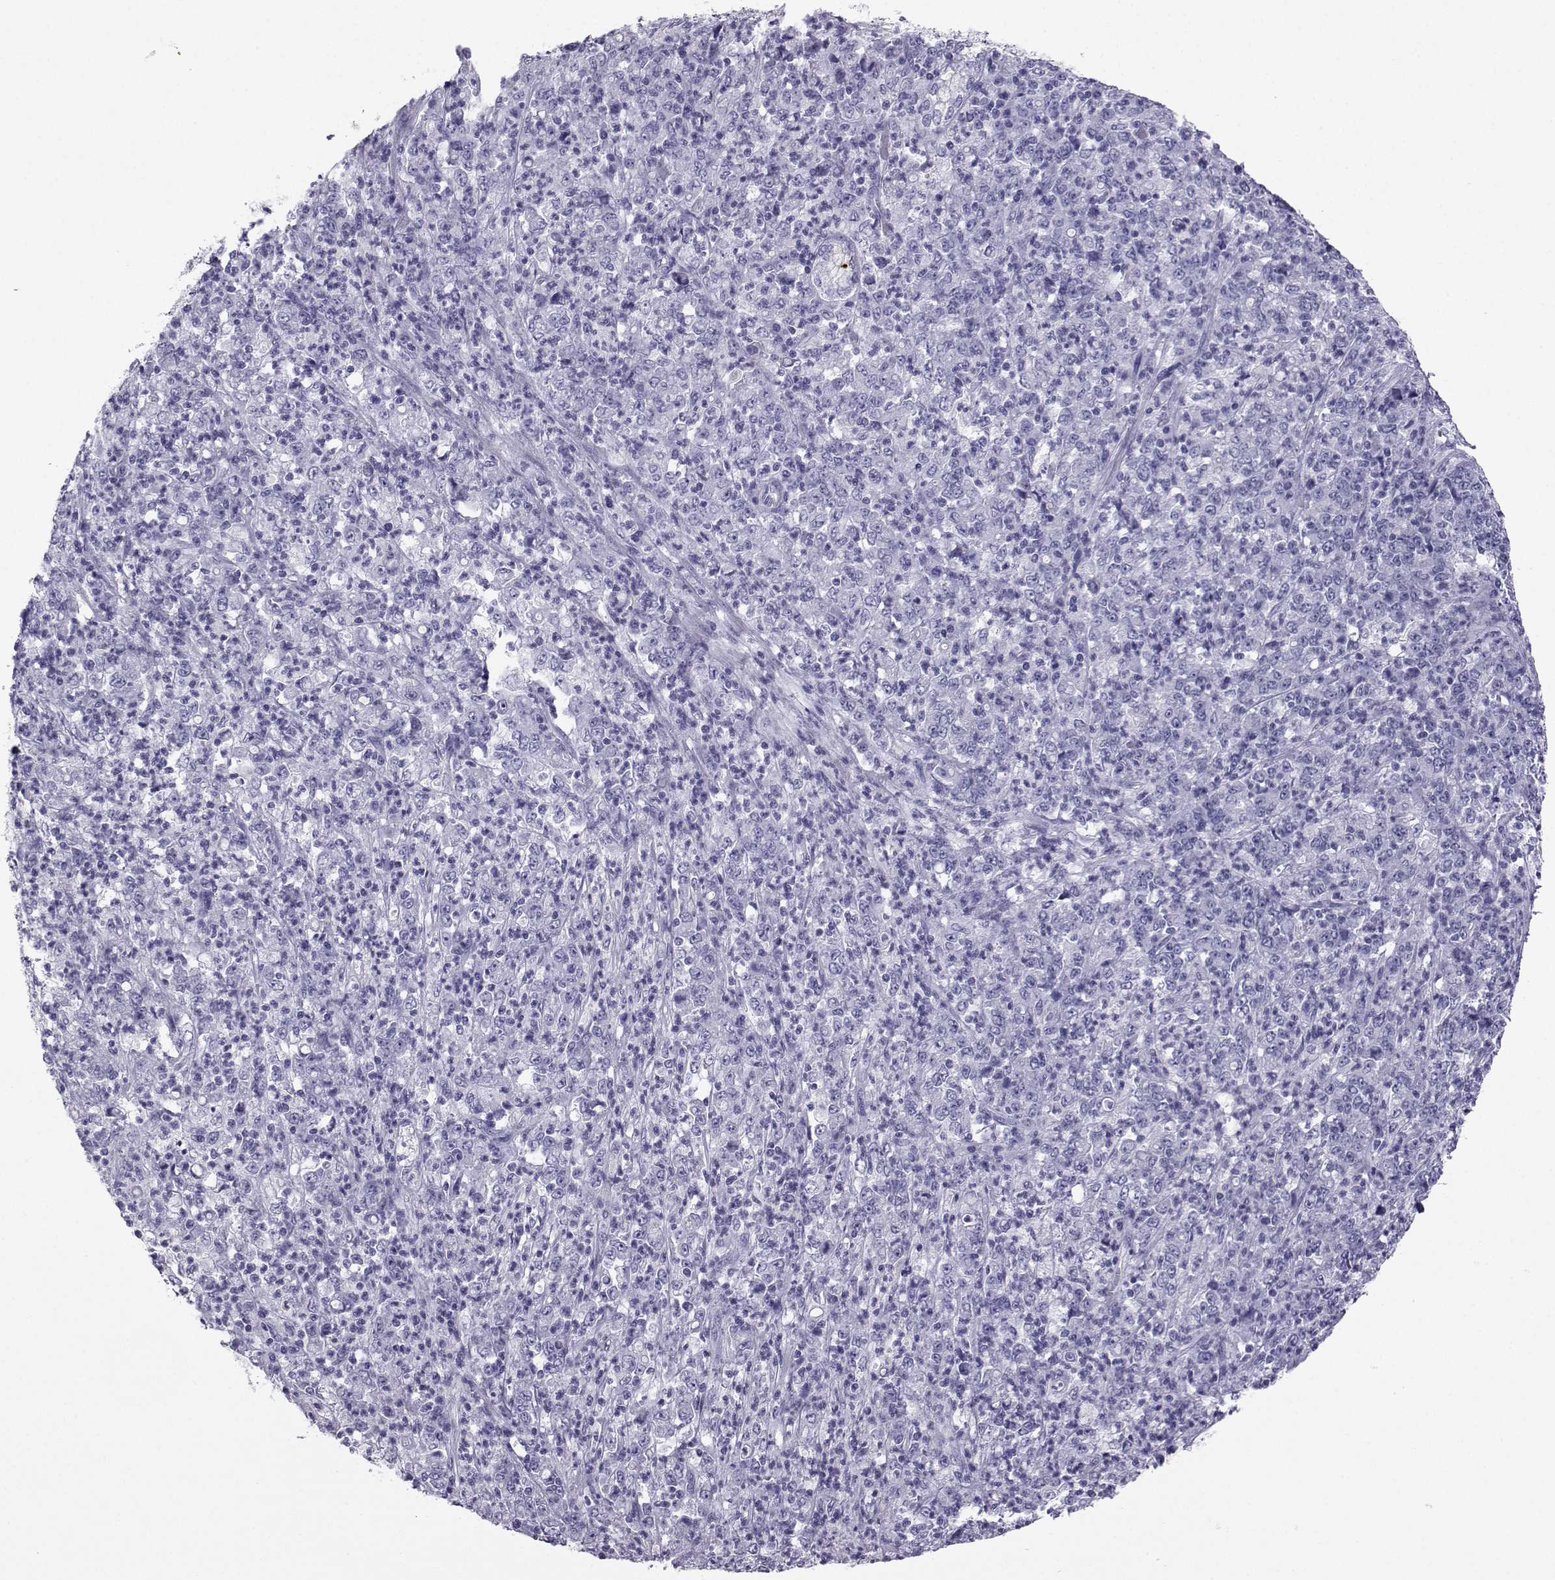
{"staining": {"intensity": "negative", "quantity": "none", "location": "none"}, "tissue": "stomach cancer", "cell_type": "Tumor cells", "image_type": "cancer", "snomed": [{"axis": "morphology", "description": "Adenocarcinoma, NOS"}, {"axis": "topography", "description": "Stomach, lower"}], "caption": "Human adenocarcinoma (stomach) stained for a protein using immunohistochemistry (IHC) reveals no staining in tumor cells.", "gene": "SST", "patient": {"sex": "female", "age": 71}}